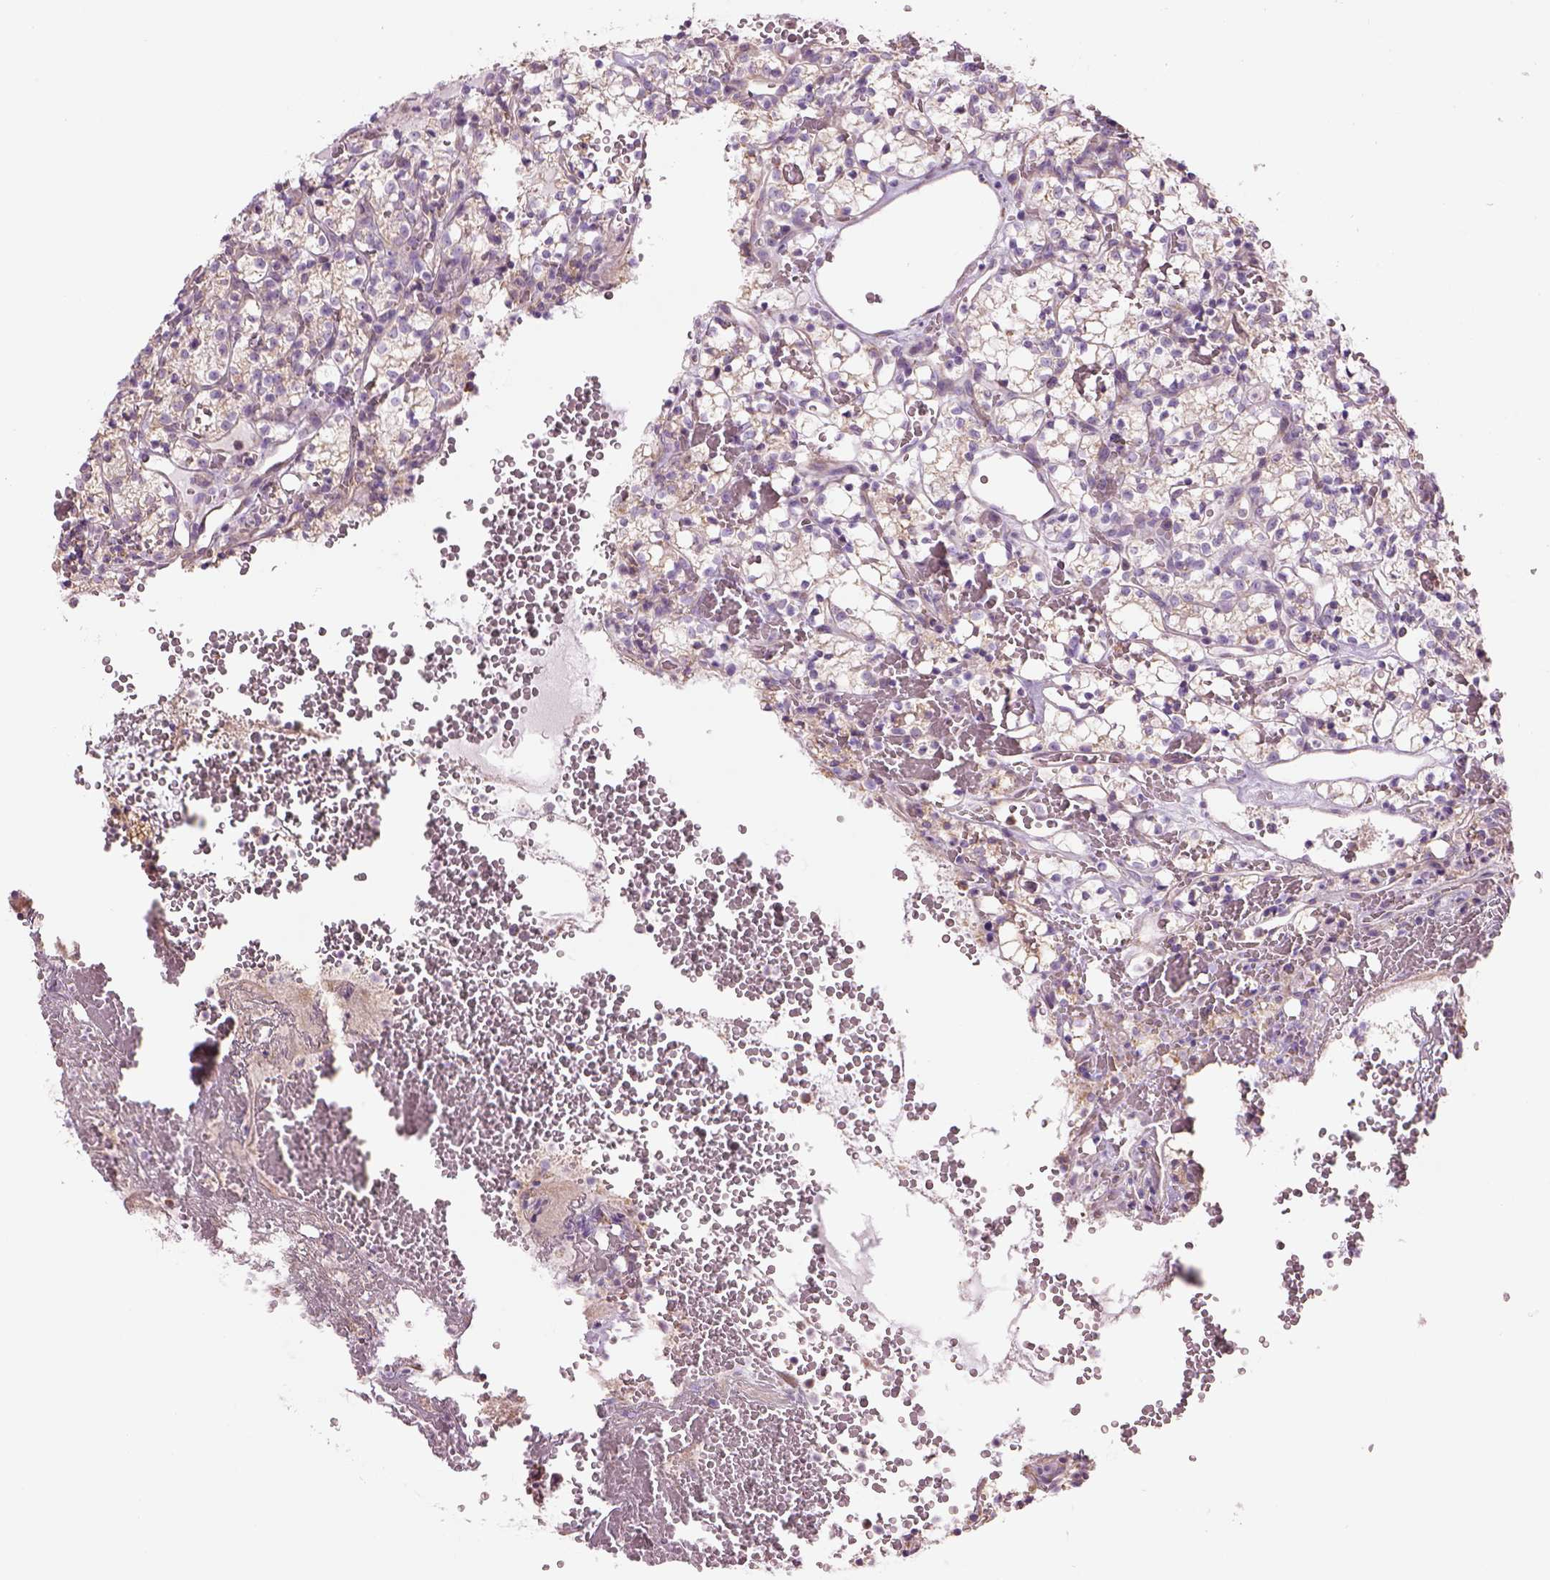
{"staining": {"intensity": "weak", "quantity": "25%-75%", "location": "cytoplasmic/membranous"}, "tissue": "renal cancer", "cell_type": "Tumor cells", "image_type": "cancer", "snomed": [{"axis": "morphology", "description": "Adenocarcinoma, NOS"}, {"axis": "topography", "description": "Kidney"}], "caption": "Human renal adenocarcinoma stained with a brown dye shows weak cytoplasmic/membranous positive positivity in approximately 25%-75% of tumor cells.", "gene": "IFT52", "patient": {"sex": "female", "age": 69}}